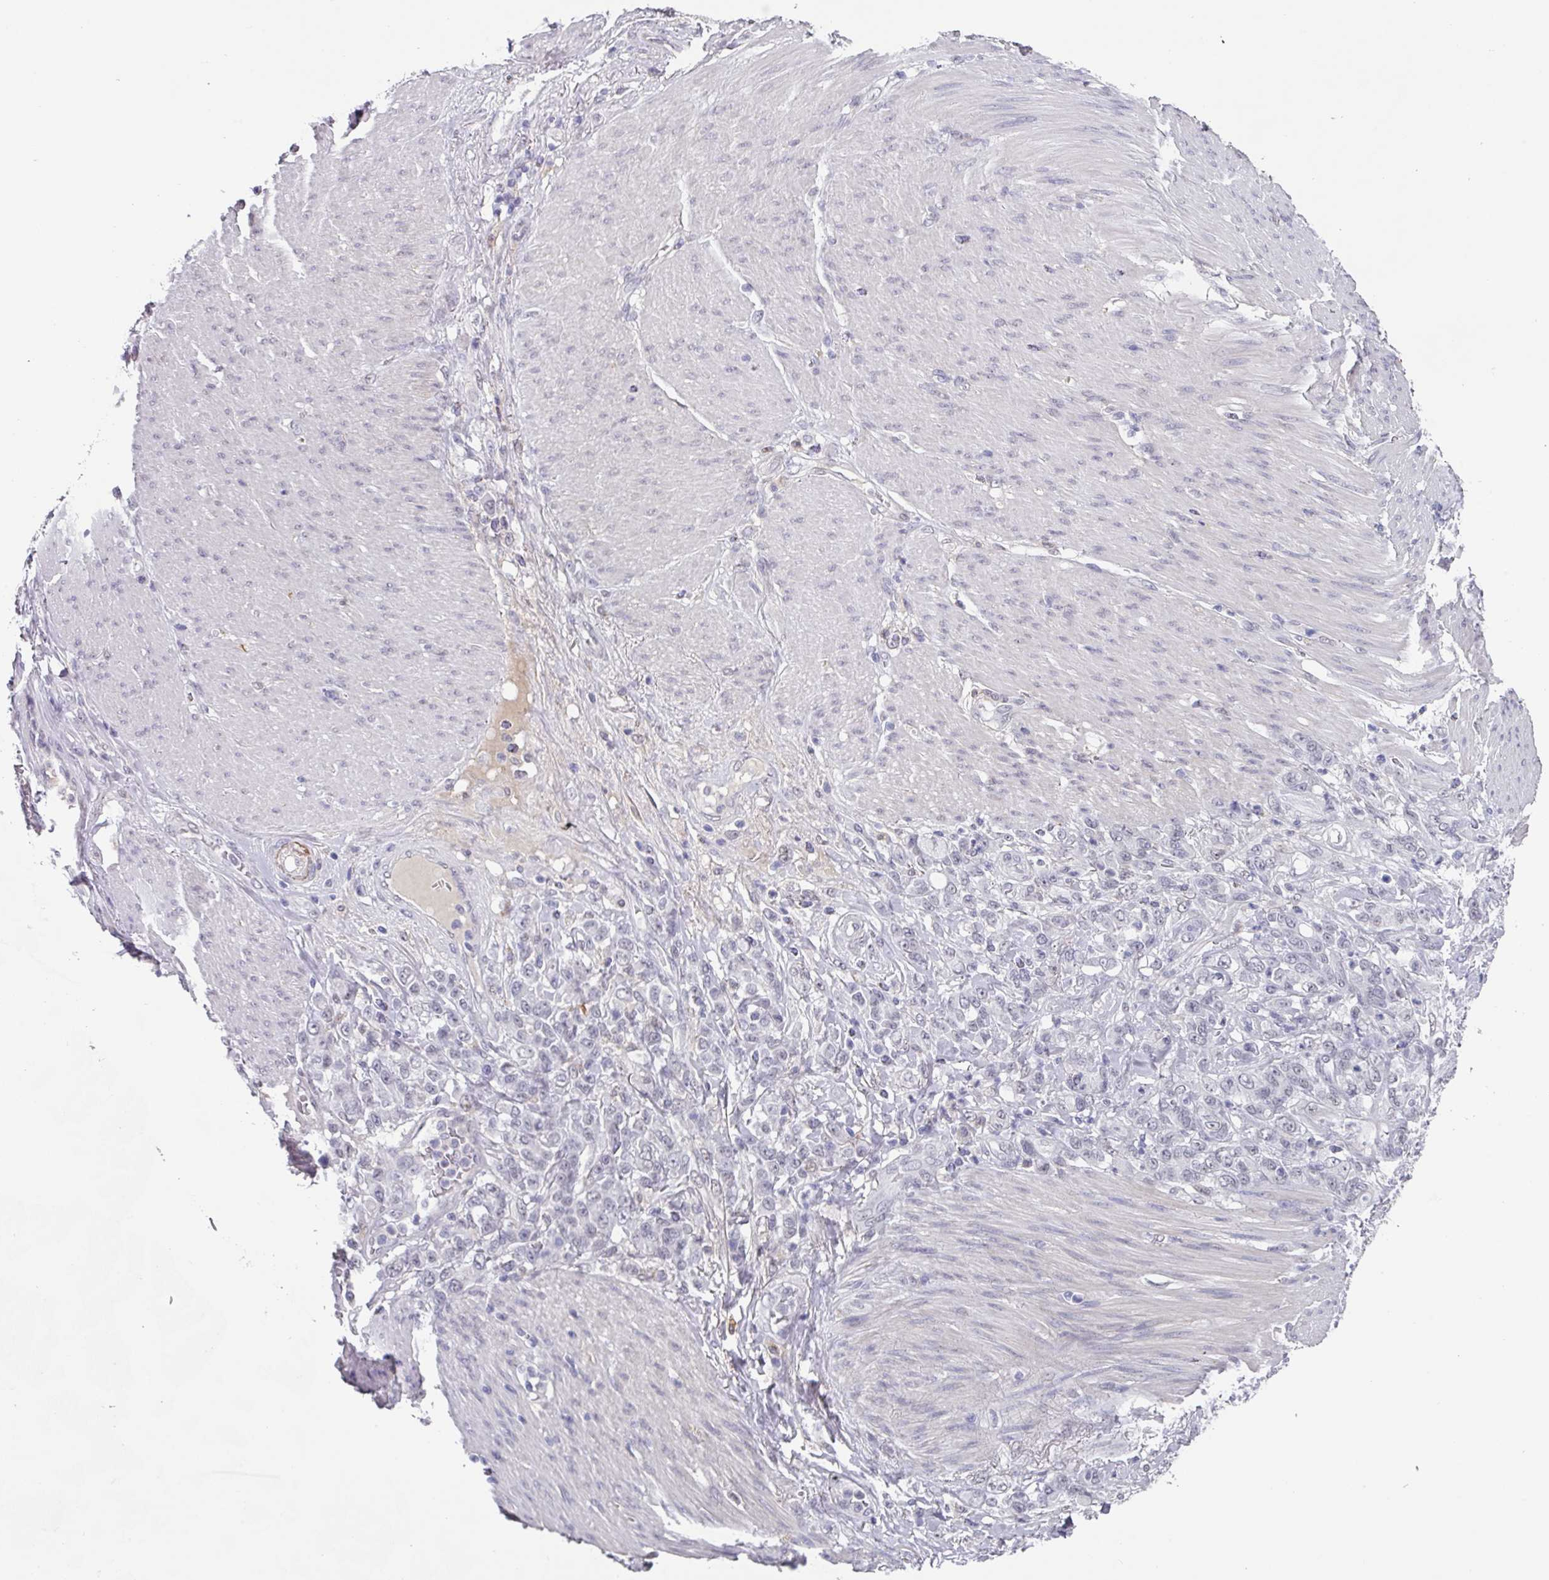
{"staining": {"intensity": "negative", "quantity": "none", "location": "none"}, "tissue": "stomach cancer", "cell_type": "Tumor cells", "image_type": "cancer", "snomed": [{"axis": "morphology", "description": "Adenocarcinoma, NOS"}, {"axis": "topography", "description": "Stomach"}], "caption": "Immunohistochemical staining of human stomach cancer (adenocarcinoma) demonstrates no significant positivity in tumor cells.", "gene": "C1QB", "patient": {"sex": "female", "age": 79}}